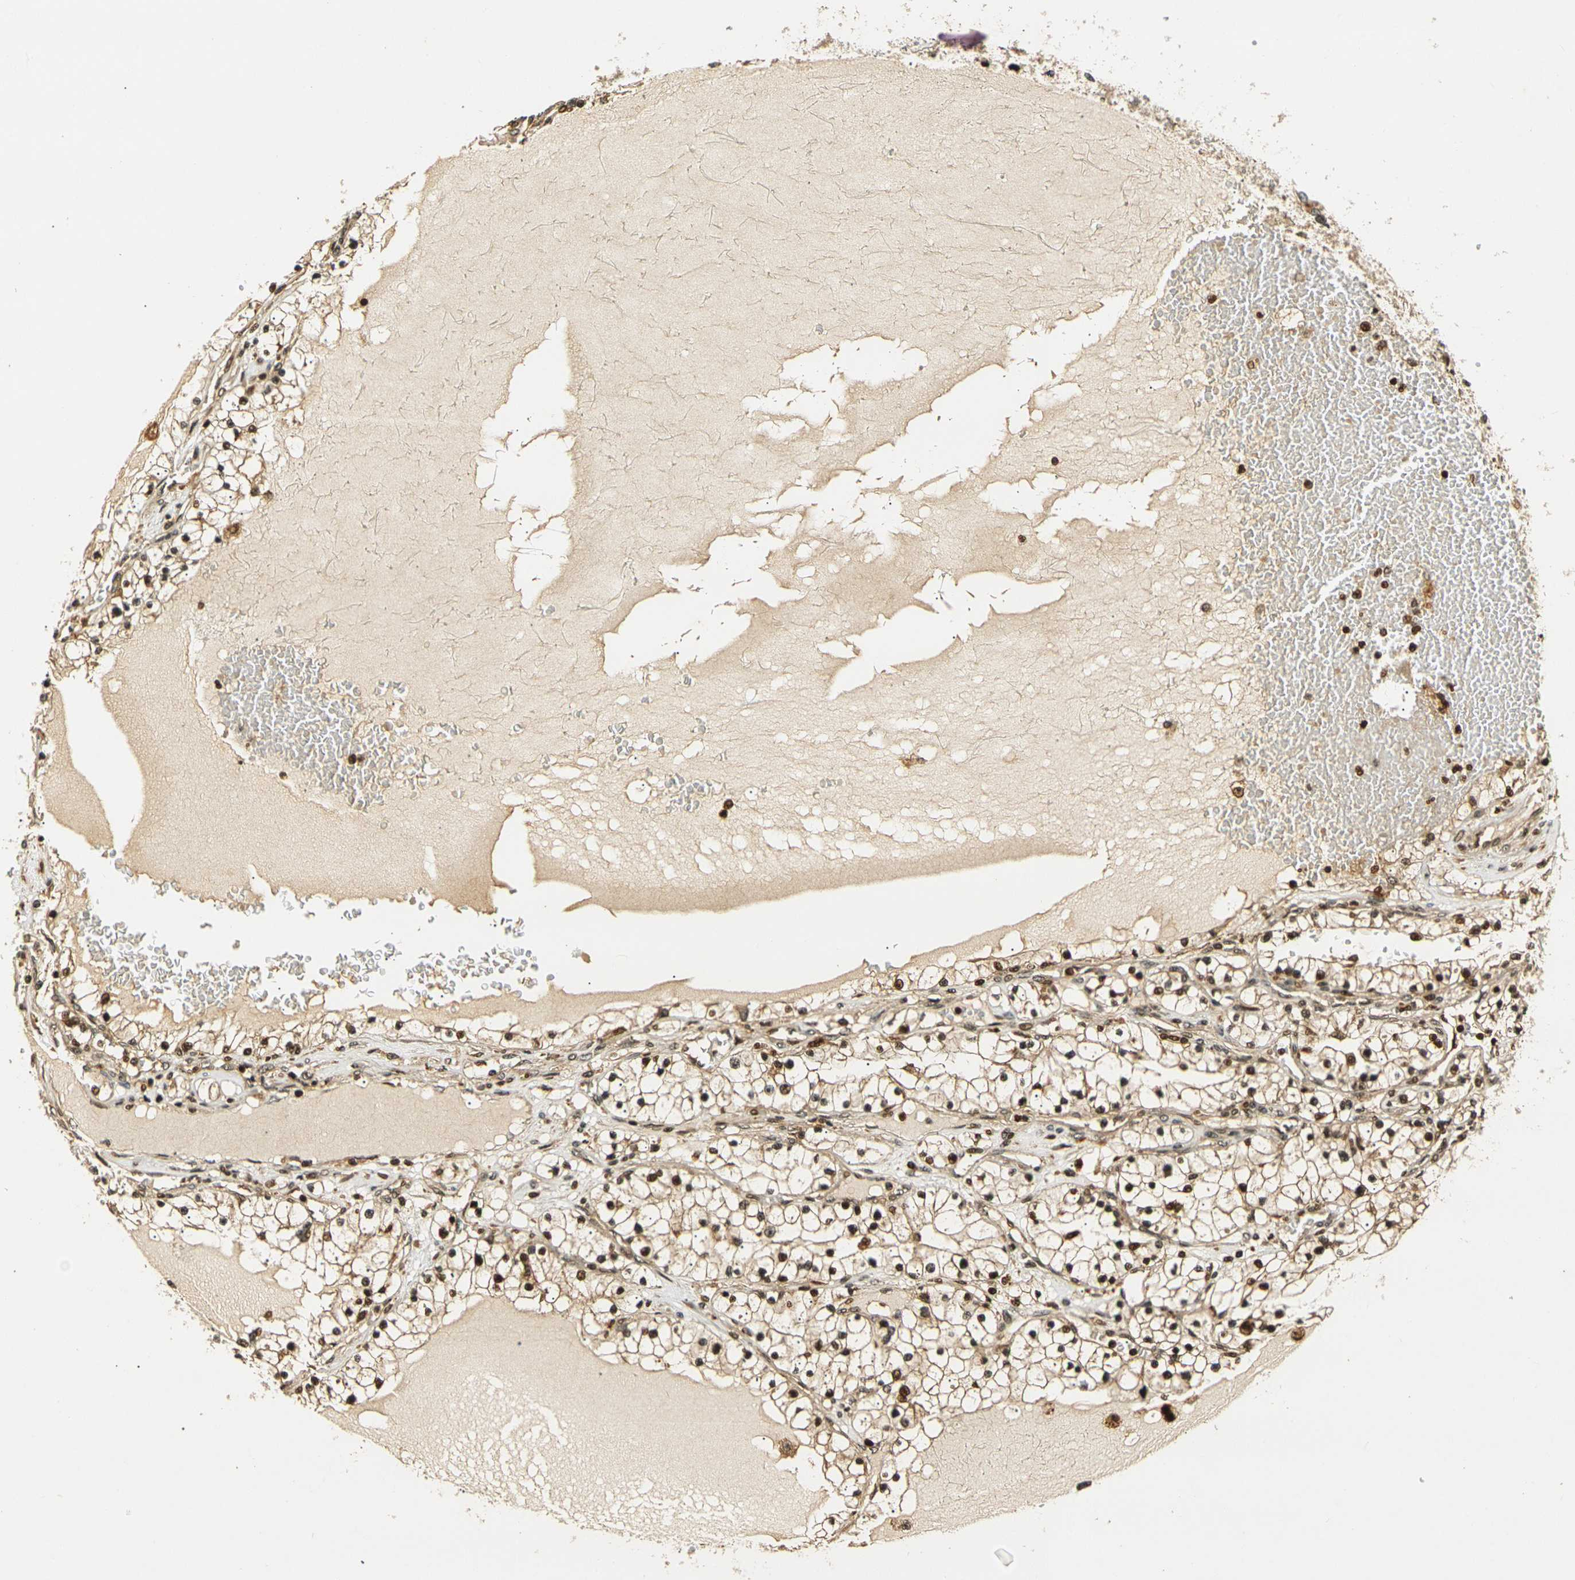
{"staining": {"intensity": "strong", "quantity": ">75%", "location": "cytoplasmic/membranous,nuclear"}, "tissue": "renal cancer", "cell_type": "Tumor cells", "image_type": "cancer", "snomed": [{"axis": "morphology", "description": "Adenocarcinoma, NOS"}, {"axis": "topography", "description": "Kidney"}], "caption": "Tumor cells demonstrate strong cytoplasmic/membranous and nuclear expression in about >75% of cells in renal adenocarcinoma. The protein of interest is stained brown, and the nuclei are stained in blue (DAB (3,3'-diaminobenzidine) IHC with brightfield microscopy, high magnification).", "gene": "ACTL6A", "patient": {"sex": "male", "age": 68}}